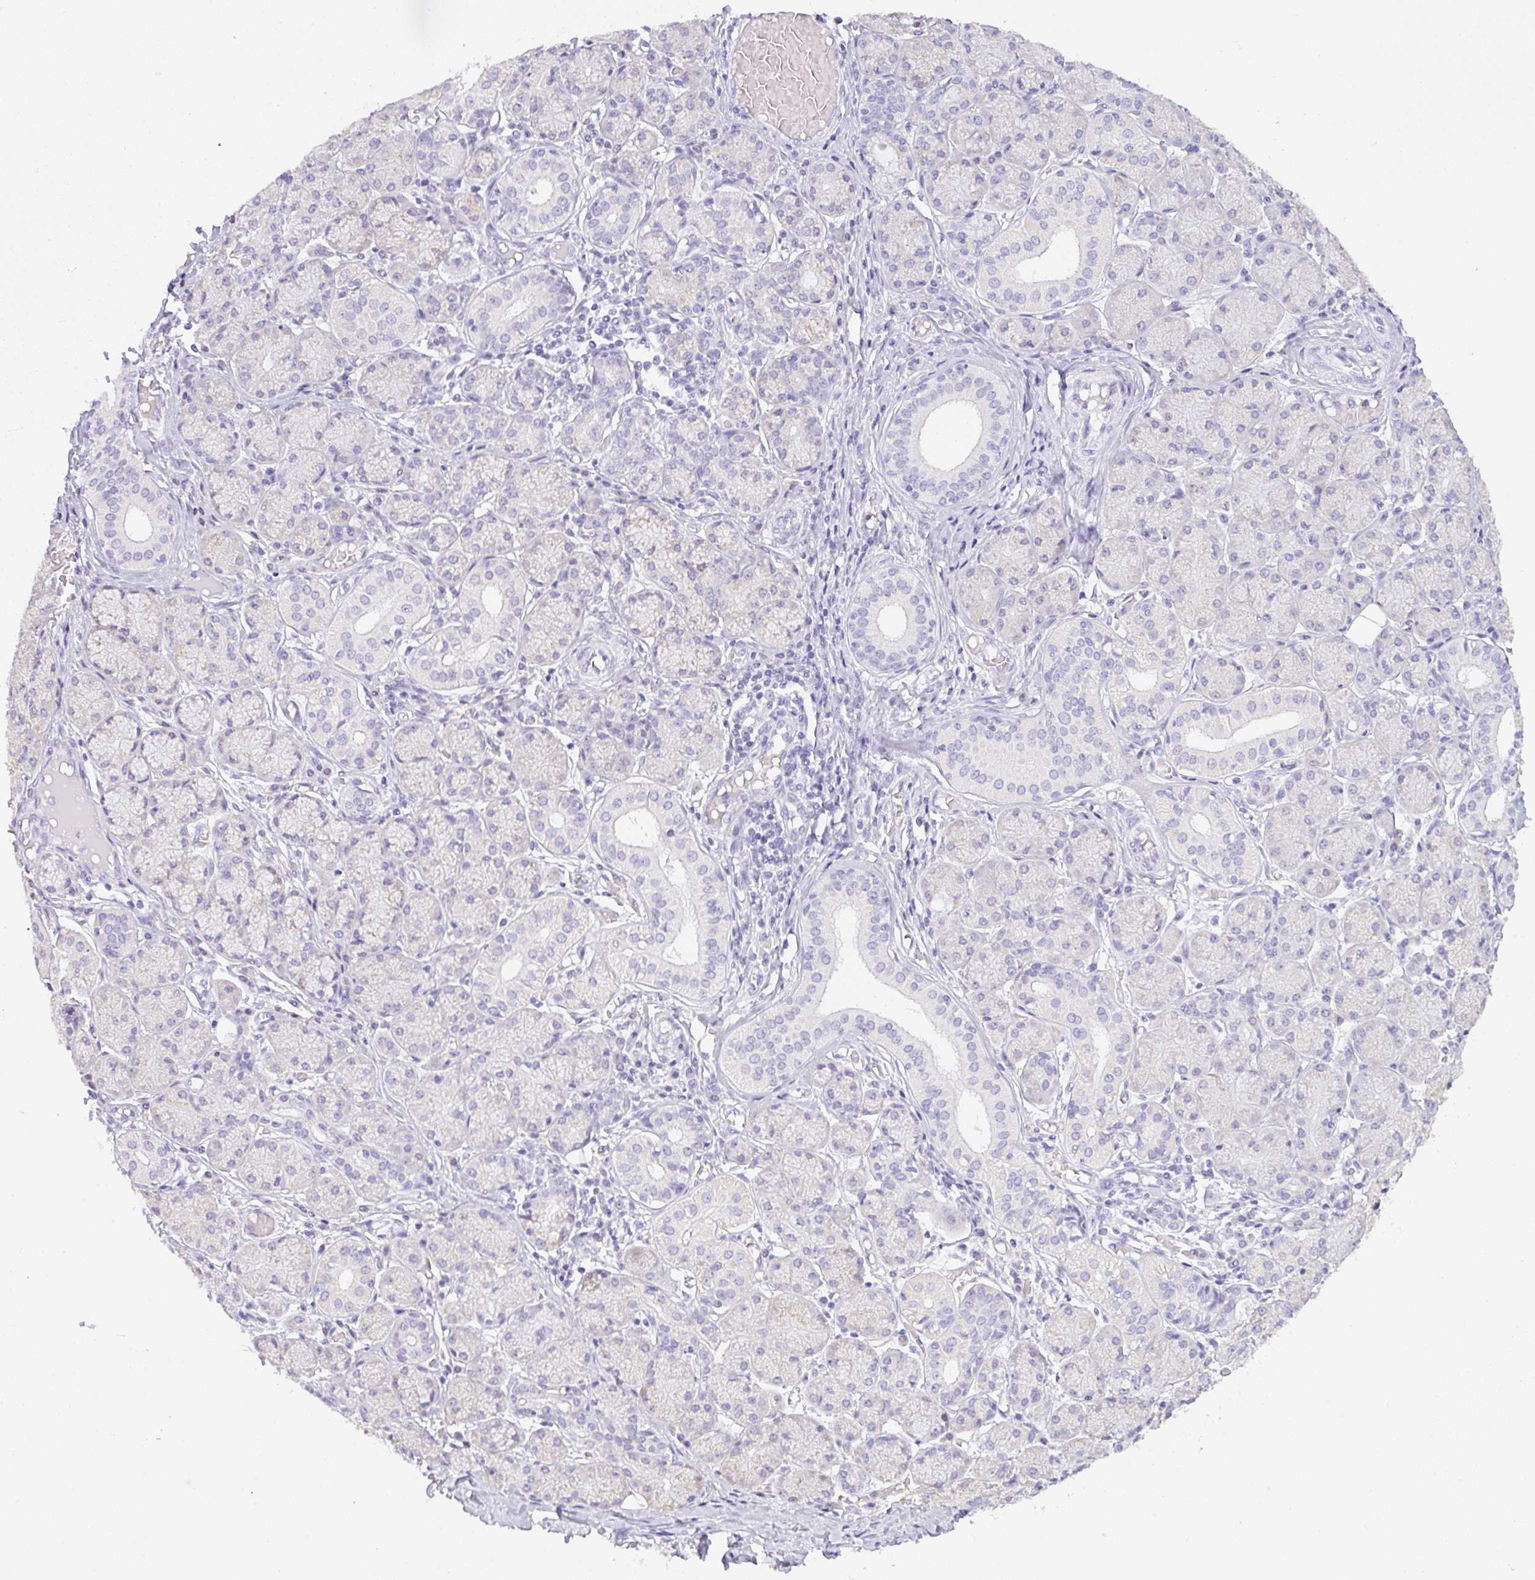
{"staining": {"intensity": "negative", "quantity": "none", "location": "none"}, "tissue": "salivary gland", "cell_type": "Glandular cells", "image_type": "normal", "snomed": [{"axis": "morphology", "description": "Normal tissue, NOS"}, {"axis": "topography", "description": "Salivary gland"}], "caption": "This image is of benign salivary gland stained with immunohistochemistry to label a protein in brown with the nuclei are counter-stained blue. There is no expression in glandular cells.", "gene": "LPAR4", "patient": {"sex": "female", "age": 24}}